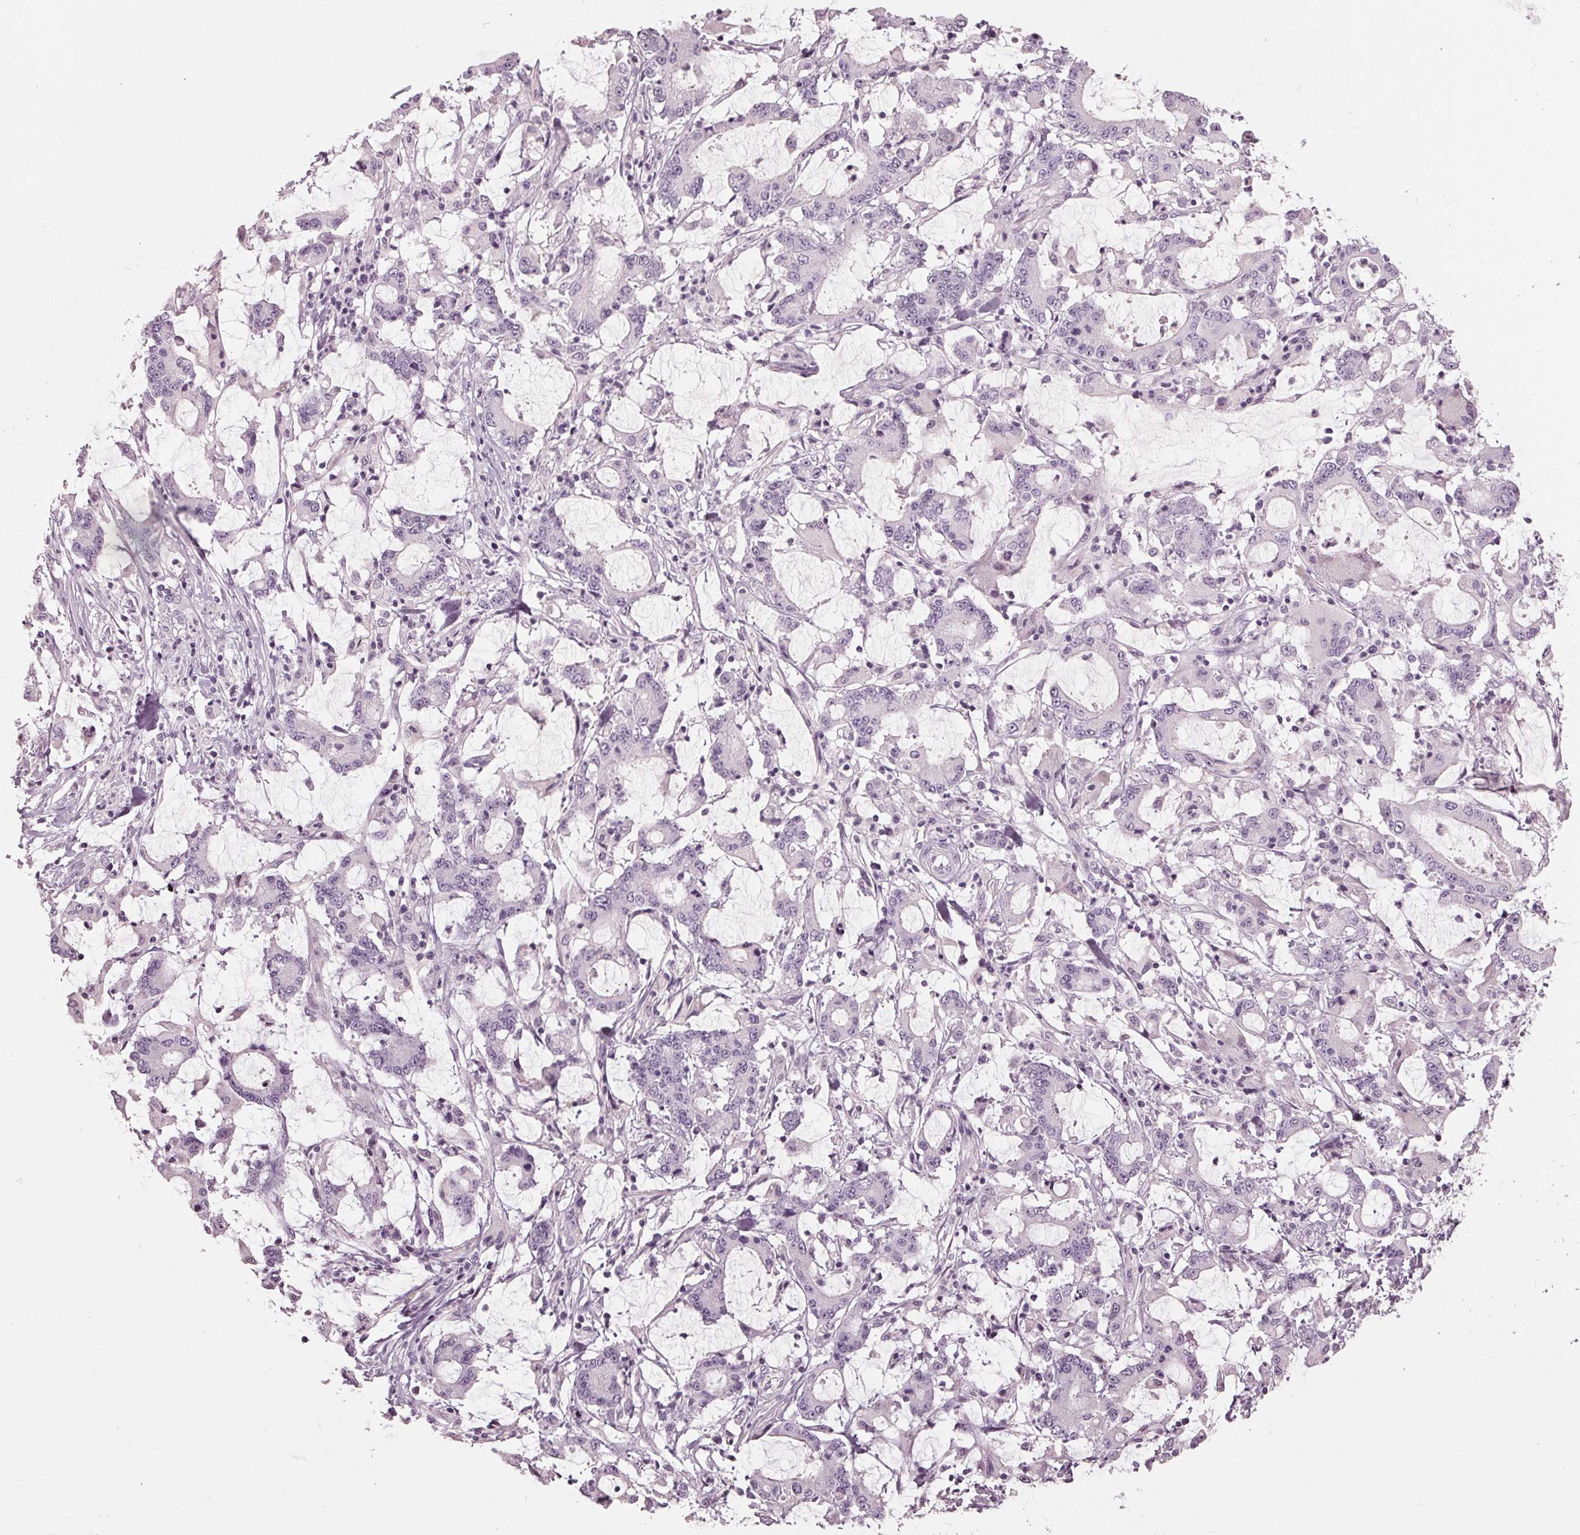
{"staining": {"intensity": "negative", "quantity": "none", "location": "none"}, "tissue": "stomach cancer", "cell_type": "Tumor cells", "image_type": "cancer", "snomed": [{"axis": "morphology", "description": "Adenocarcinoma, NOS"}, {"axis": "topography", "description": "Stomach, upper"}], "caption": "A photomicrograph of human stomach cancer is negative for staining in tumor cells.", "gene": "TNNC2", "patient": {"sex": "male", "age": 68}}